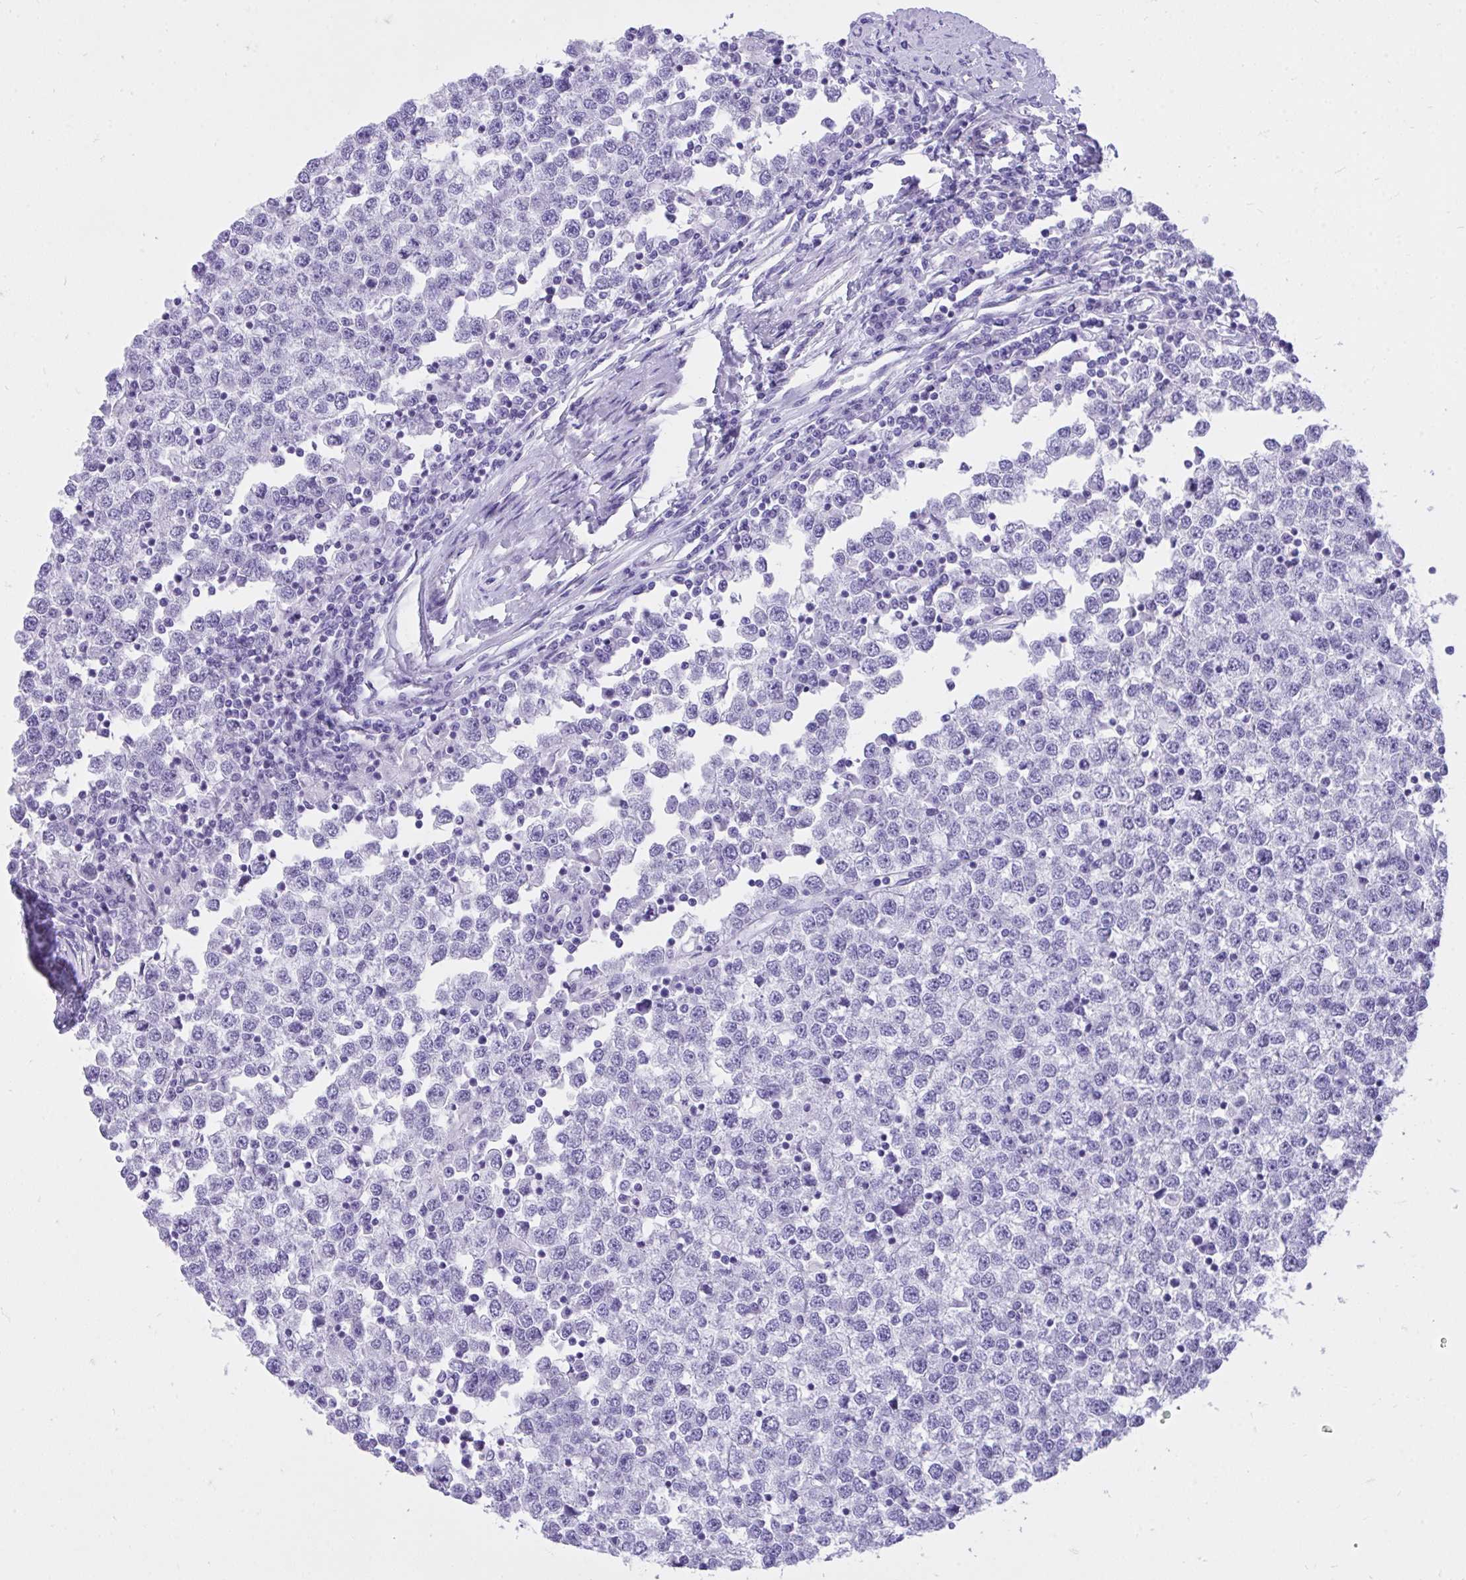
{"staining": {"intensity": "negative", "quantity": "none", "location": "none"}, "tissue": "testis cancer", "cell_type": "Tumor cells", "image_type": "cancer", "snomed": [{"axis": "morphology", "description": "Seminoma, NOS"}, {"axis": "topography", "description": "Testis"}], "caption": "A high-resolution photomicrograph shows IHC staining of seminoma (testis), which reveals no significant expression in tumor cells.", "gene": "KCNN4", "patient": {"sex": "male", "age": 65}}